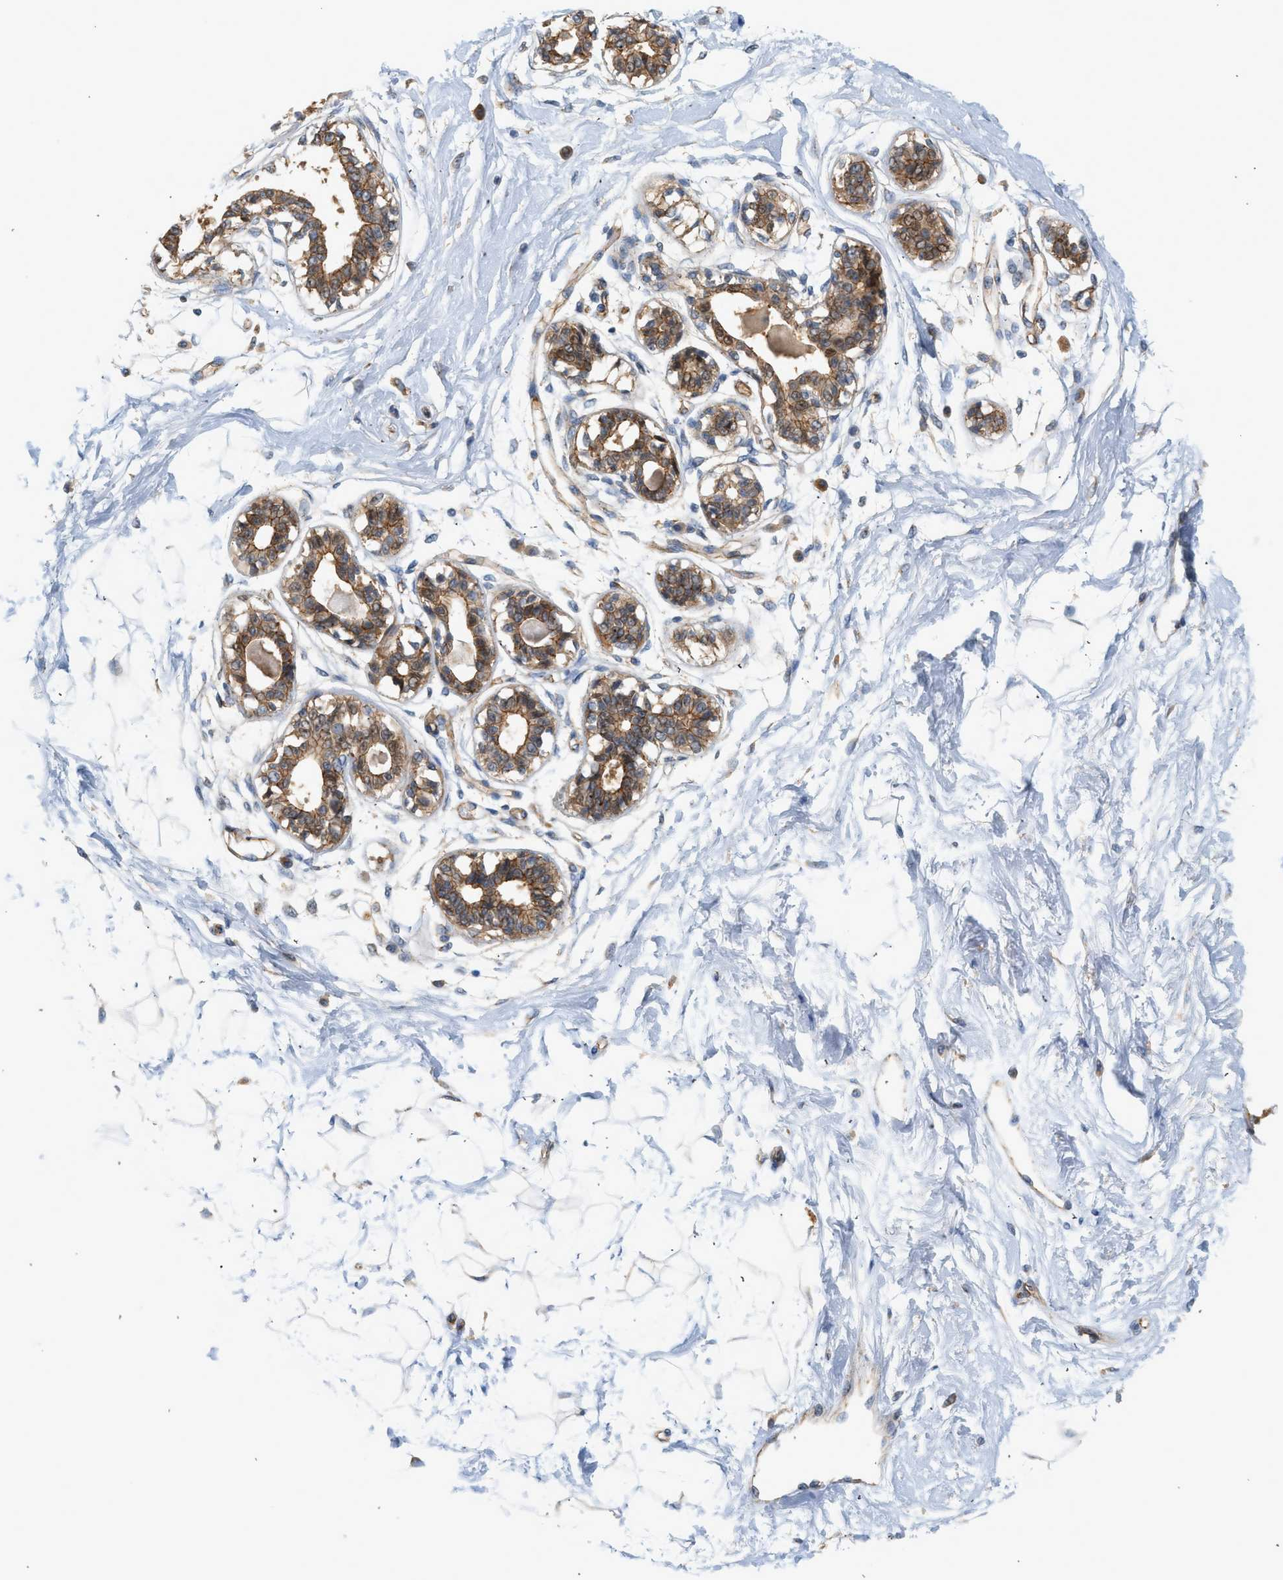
{"staining": {"intensity": "negative", "quantity": "none", "location": "none"}, "tissue": "breast", "cell_type": "Adipocytes", "image_type": "normal", "snomed": [{"axis": "morphology", "description": "Normal tissue, NOS"}, {"axis": "topography", "description": "Breast"}], "caption": "This photomicrograph is of unremarkable breast stained with immunohistochemistry to label a protein in brown with the nuclei are counter-stained blue. There is no positivity in adipocytes. (Brightfield microscopy of DAB (3,3'-diaminobenzidine) IHC at high magnification).", "gene": "CTXN1", "patient": {"sex": "female", "age": 45}}